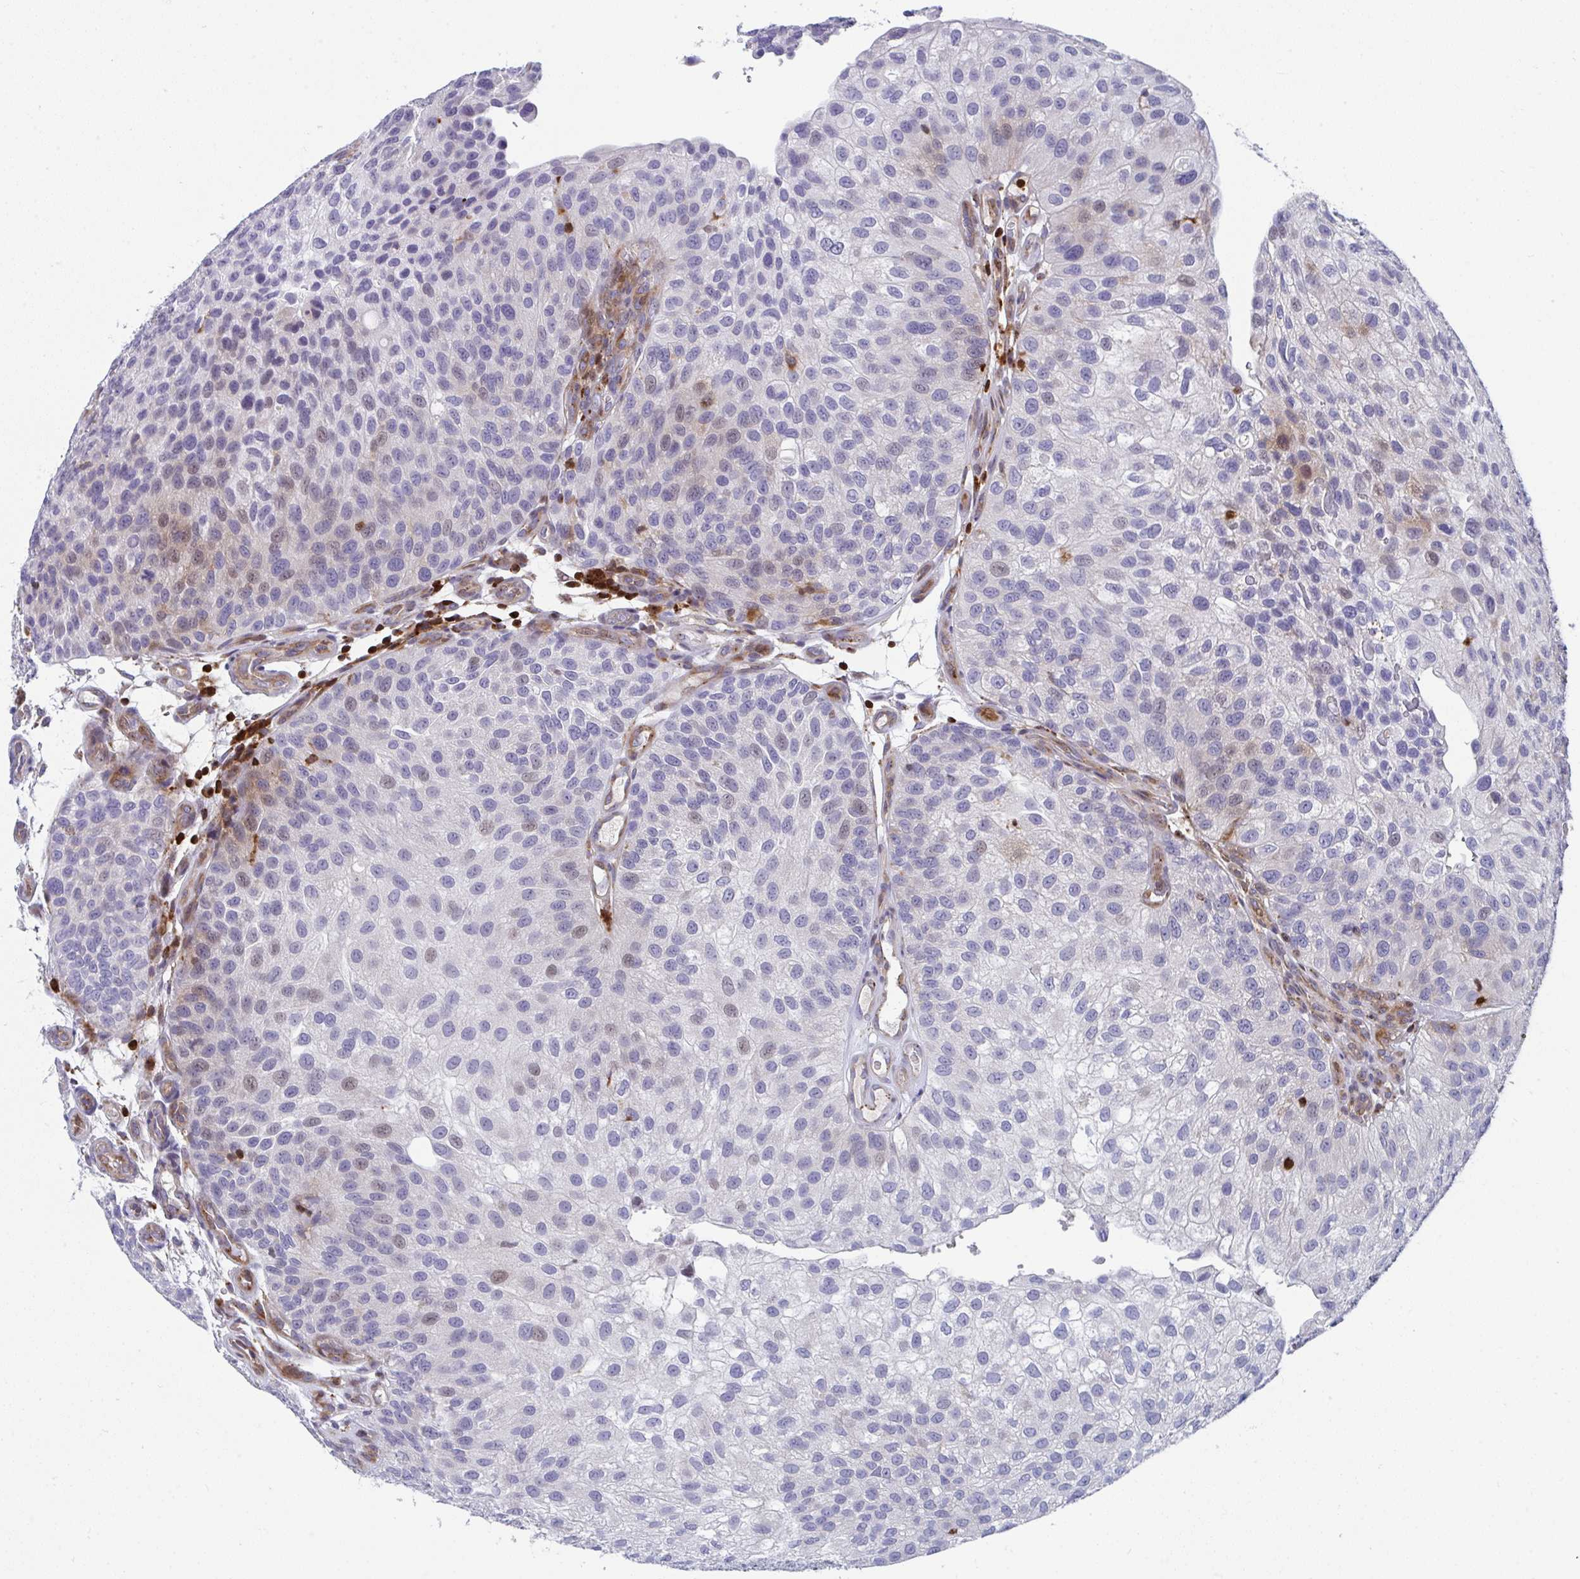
{"staining": {"intensity": "moderate", "quantity": "<25%", "location": "cytoplasmic/membranous,nuclear"}, "tissue": "urothelial cancer", "cell_type": "Tumor cells", "image_type": "cancer", "snomed": [{"axis": "morphology", "description": "Urothelial carcinoma, NOS"}, {"axis": "topography", "description": "Urinary bladder"}], "caption": "Immunohistochemical staining of urothelial cancer shows moderate cytoplasmic/membranous and nuclear protein positivity in about <25% of tumor cells.", "gene": "AOC2", "patient": {"sex": "male", "age": 87}}